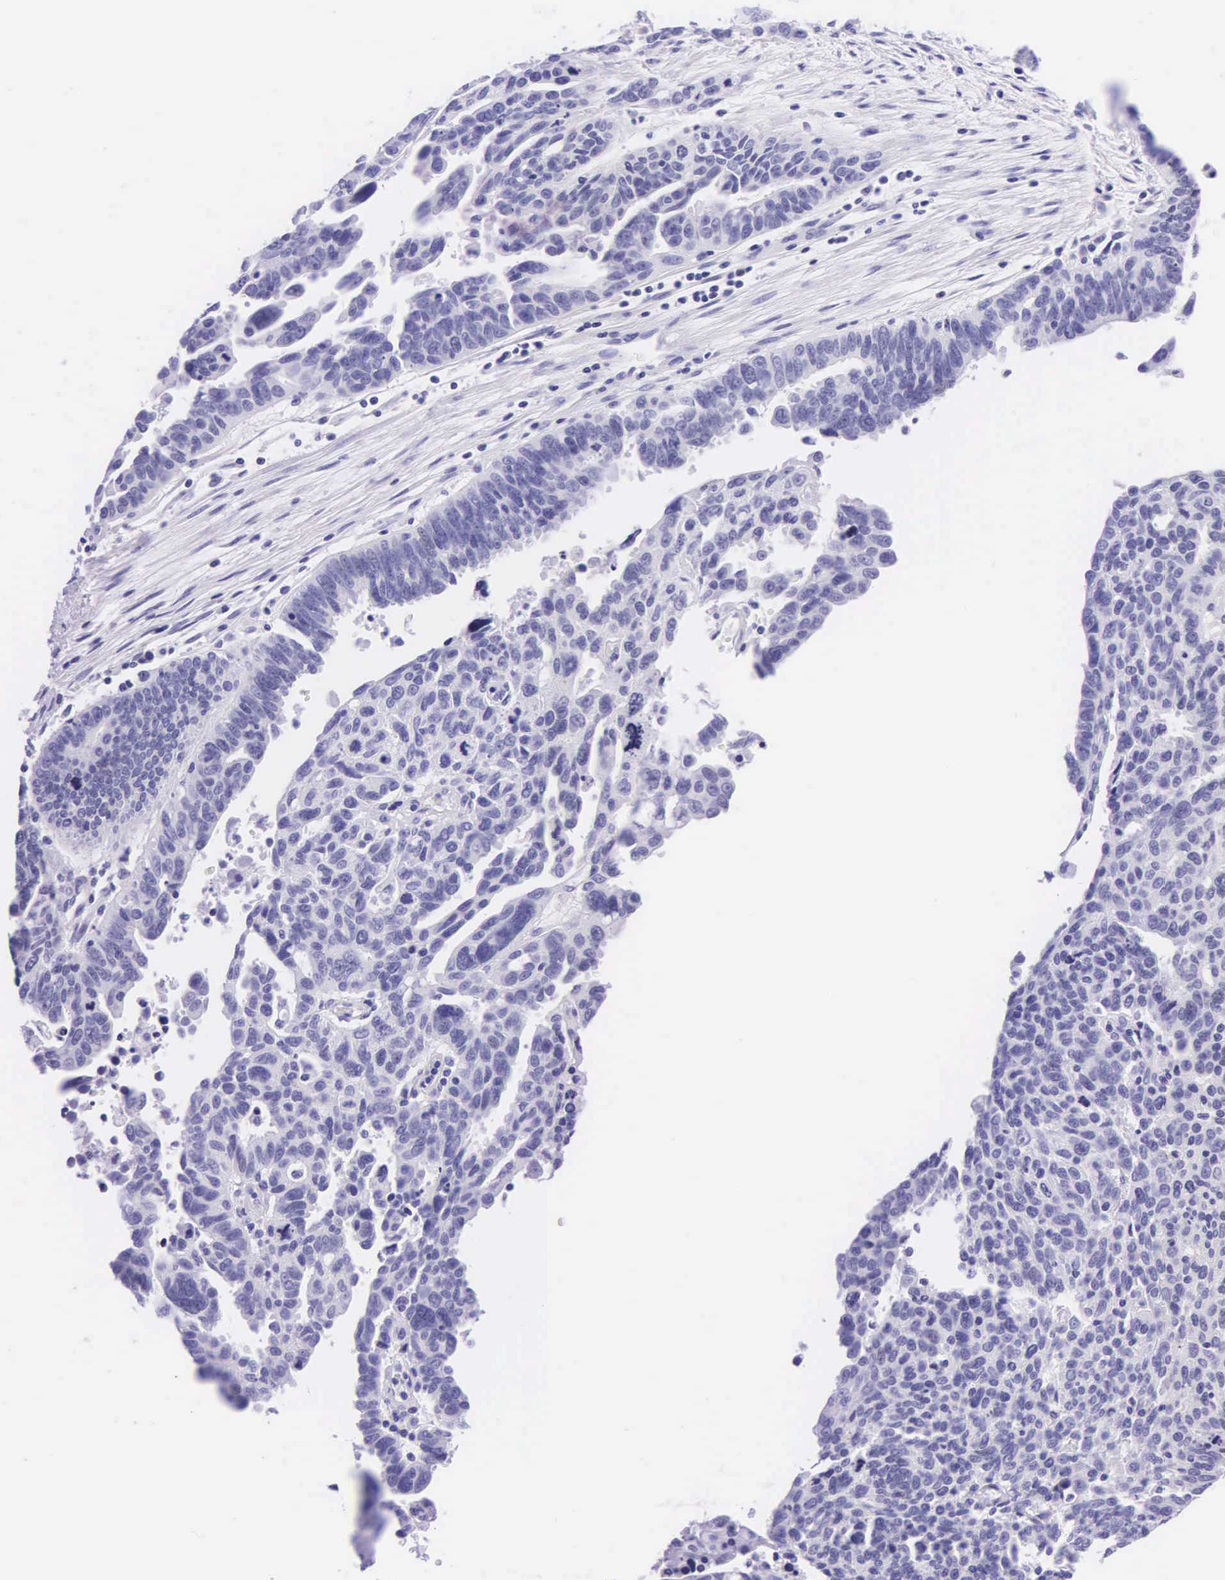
{"staining": {"intensity": "negative", "quantity": "none", "location": "none"}, "tissue": "ovarian cancer", "cell_type": "Tumor cells", "image_type": "cancer", "snomed": [{"axis": "morphology", "description": "Carcinoma, endometroid"}, {"axis": "morphology", "description": "Cystadenocarcinoma, serous, NOS"}, {"axis": "topography", "description": "Ovary"}], "caption": "The photomicrograph displays no staining of tumor cells in ovarian cancer.", "gene": "KRT20", "patient": {"sex": "female", "age": 45}}